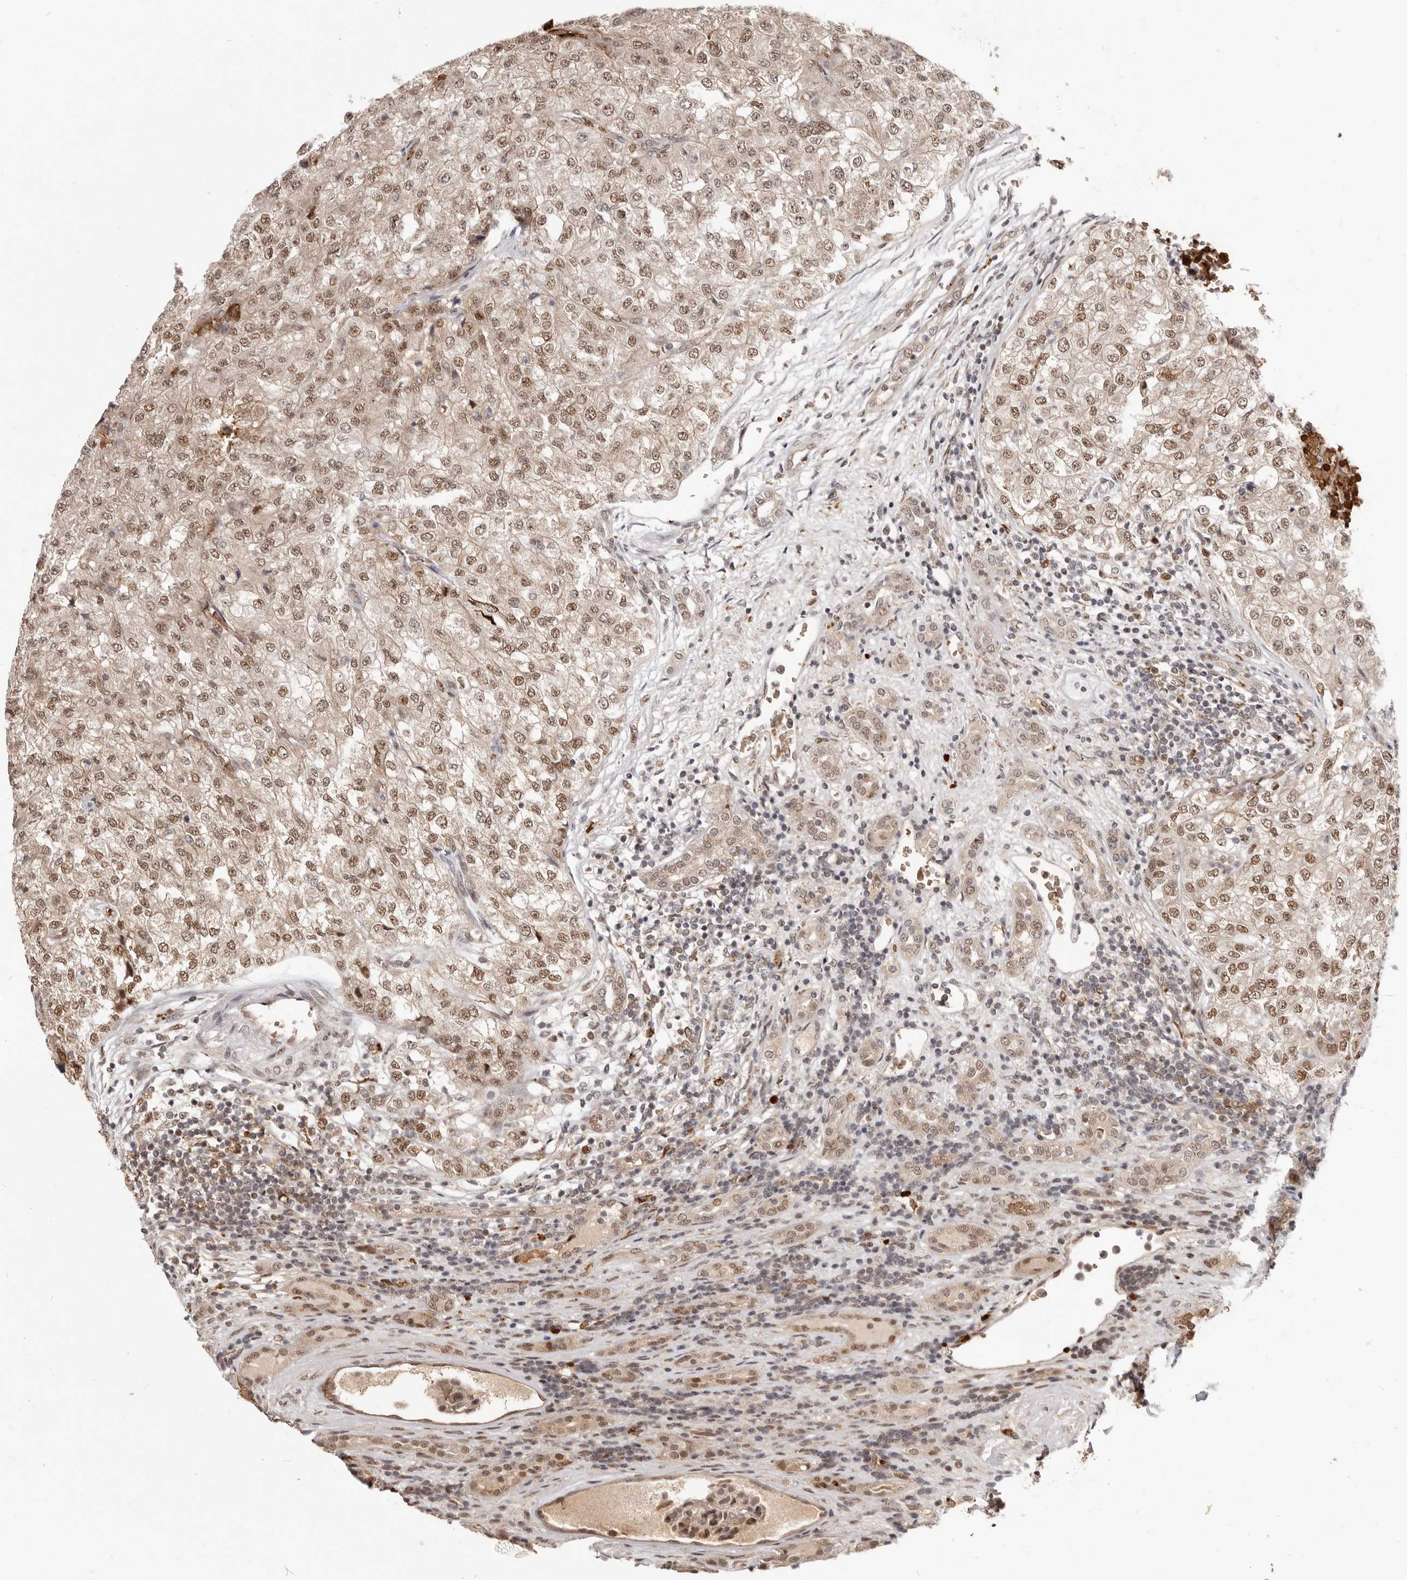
{"staining": {"intensity": "moderate", "quantity": ">75%", "location": "nuclear"}, "tissue": "renal cancer", "cell_type": "Tumor cells", "image_type": "cancer", "snomed": [{"axis": "morphology", "description": "Adenocarcinoma, NOS"}, {"axis": "topography", "description": "Kidney"}], "caption": "Renal cancer was stained to show a protein in brown. There is medium levels of moderate nuclear positivity in approximately >75% of tumor cells.", "gene": "NCOA3", "patient": {"sex": "female", "age": 54}}